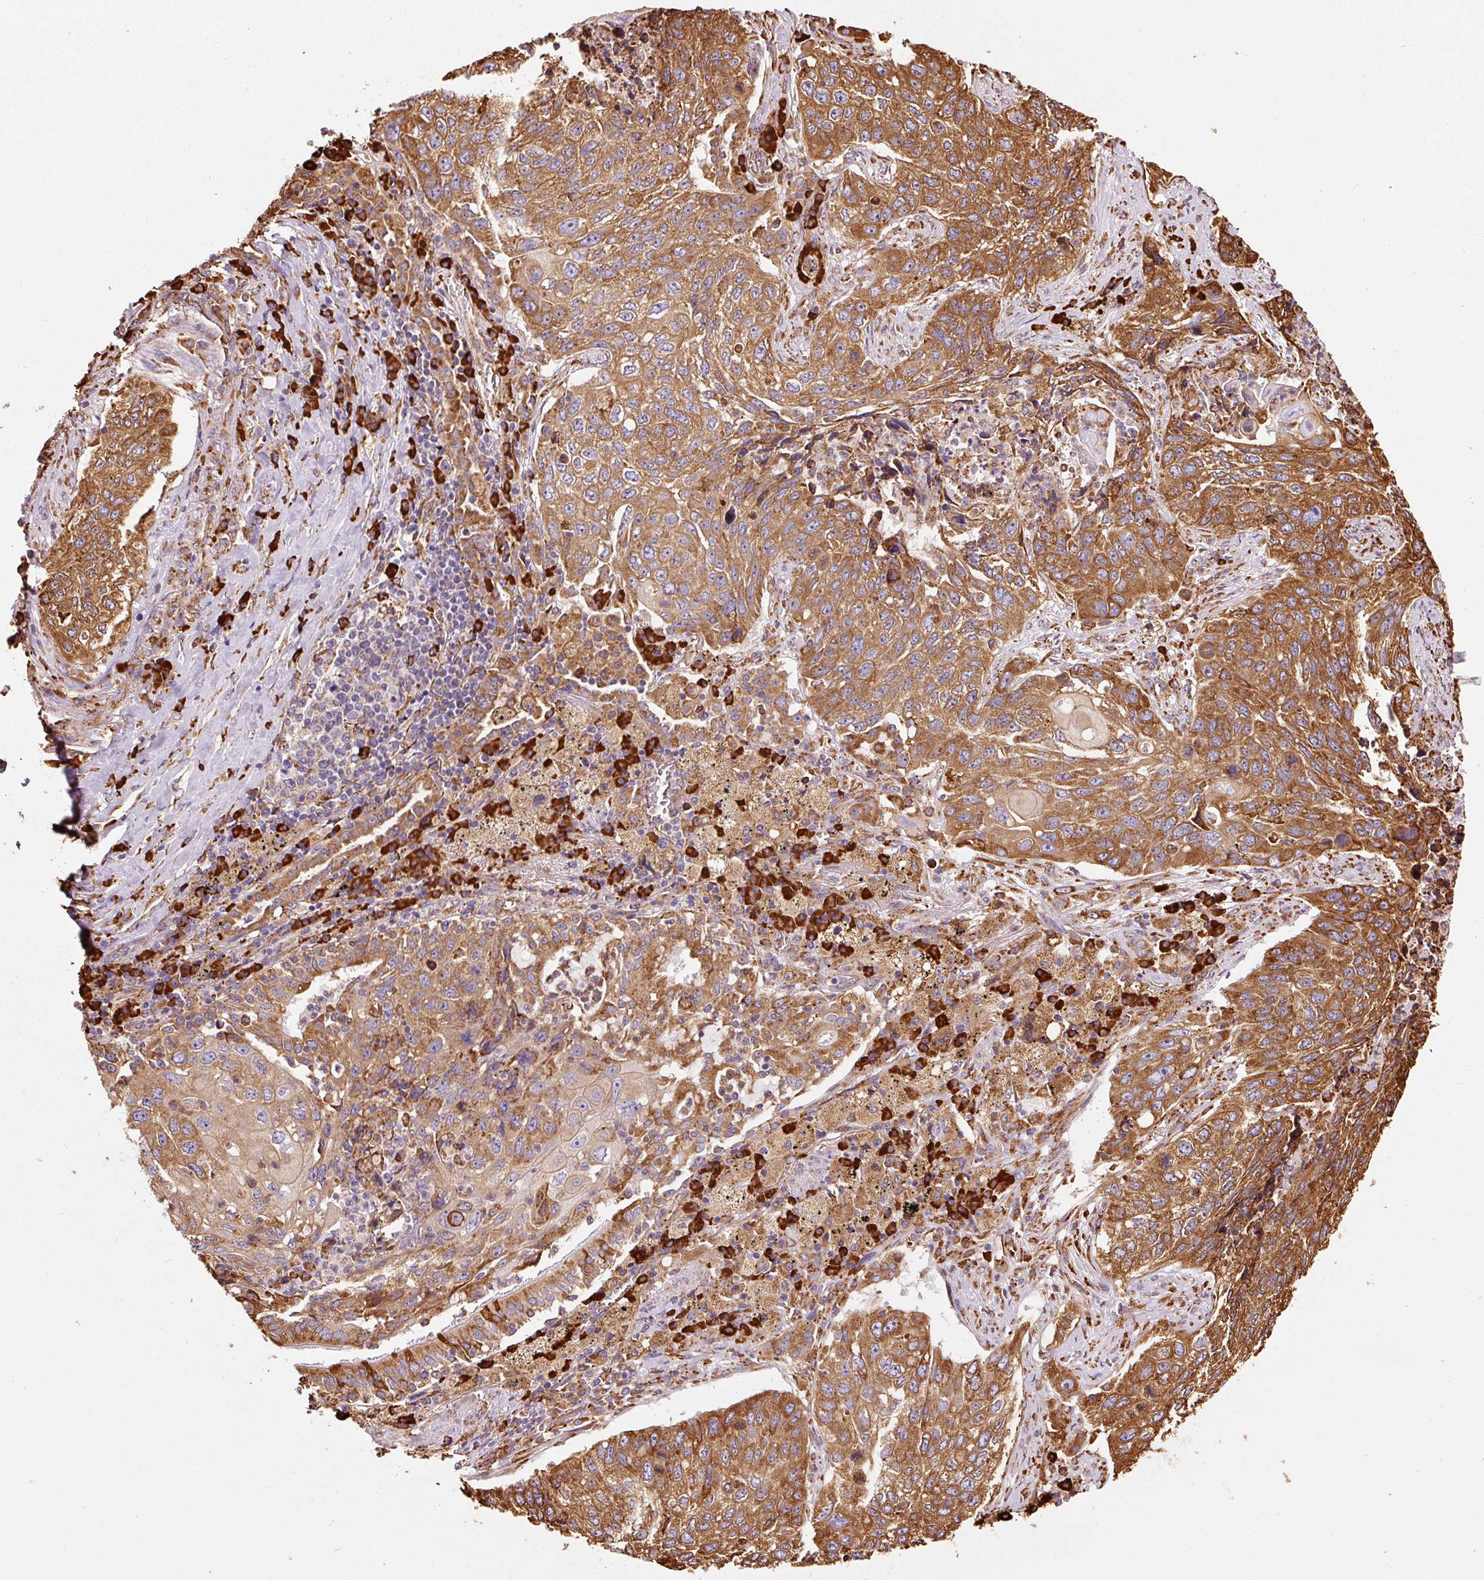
{"staining": {"intensity": "strong", "quantity": ">75%", "location": "cytoplasmic/membranous"}, "tissue": "lung cancer", "cell_type": "Tumor cells", "image_type": "cancer", "snomed": [{"axis": "morphology", "description": "Squamous cell carcinoma, NOS"}, {"axis": "topography", "description": "Lung"}], "caption": "Immunohistochemistry (DAB (3,3'-diaminobenzidine)) staining of lung squamous cell carcinoma displays strong cytoplasmic/membranous protein staining in approximately >75% of tumor cells.", "gene": "KLC1", "patient": {"sex": "female", "age": 63}}